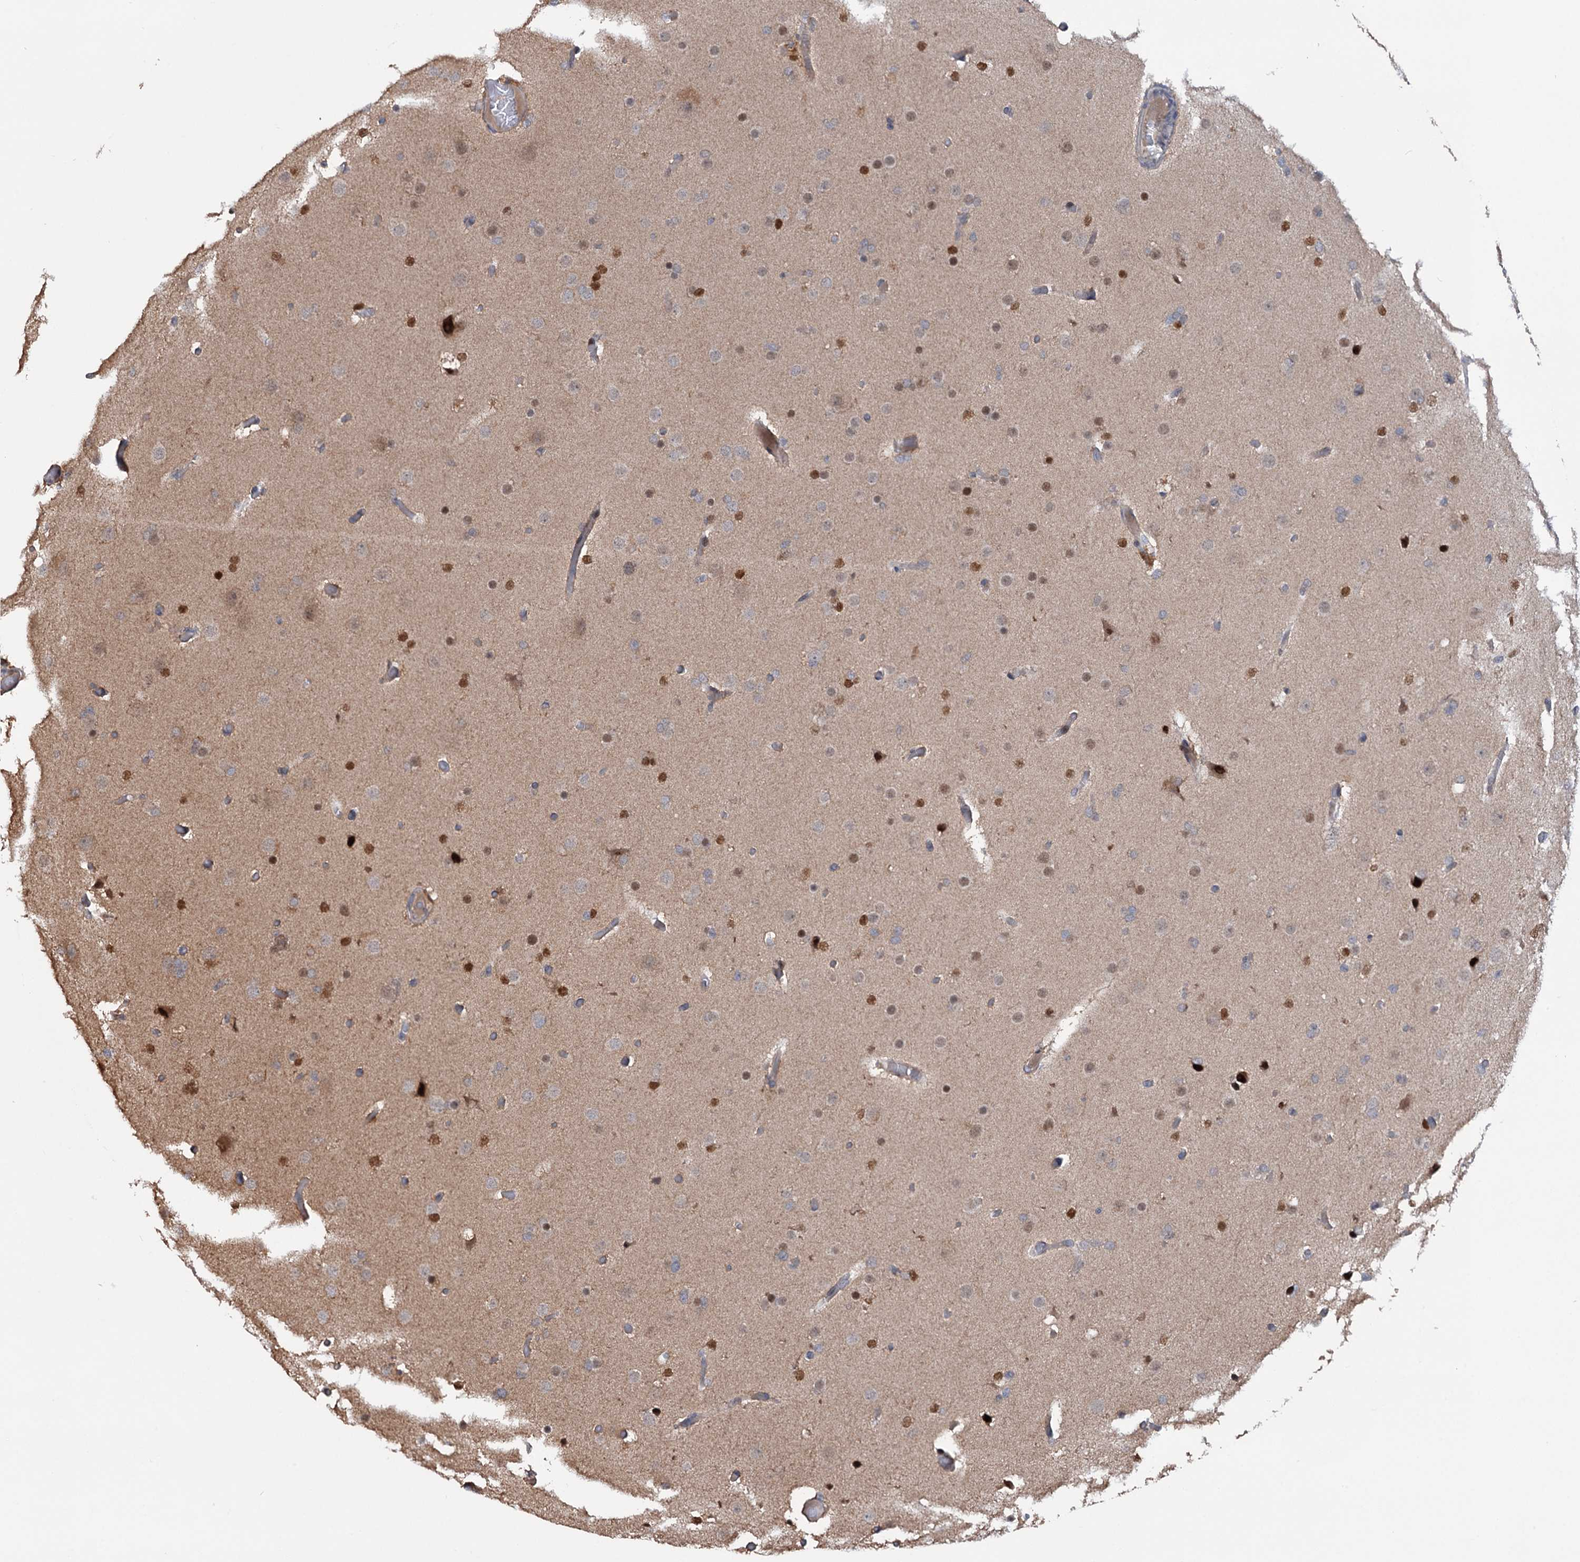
{"staining": {"intensity": "moderate", "quantity": "<25%", "location": "nuclear"}, "tissue": "glioma", "cell_type": "Tumor cells", "image_type": "cancer", "snomed": [{"axis": "morphology", "description": "Glioma, malignant, High grade"}, {"axis": "topography", "description": "Cerebral cortex"}], "caption": "The immunohistochemical stain labels moderate nuclear expression in tumor cells of malignant high-grade glioma tissue.", "gene": "NCAPD2", "patient": {"sex": "female", "age": 36}}